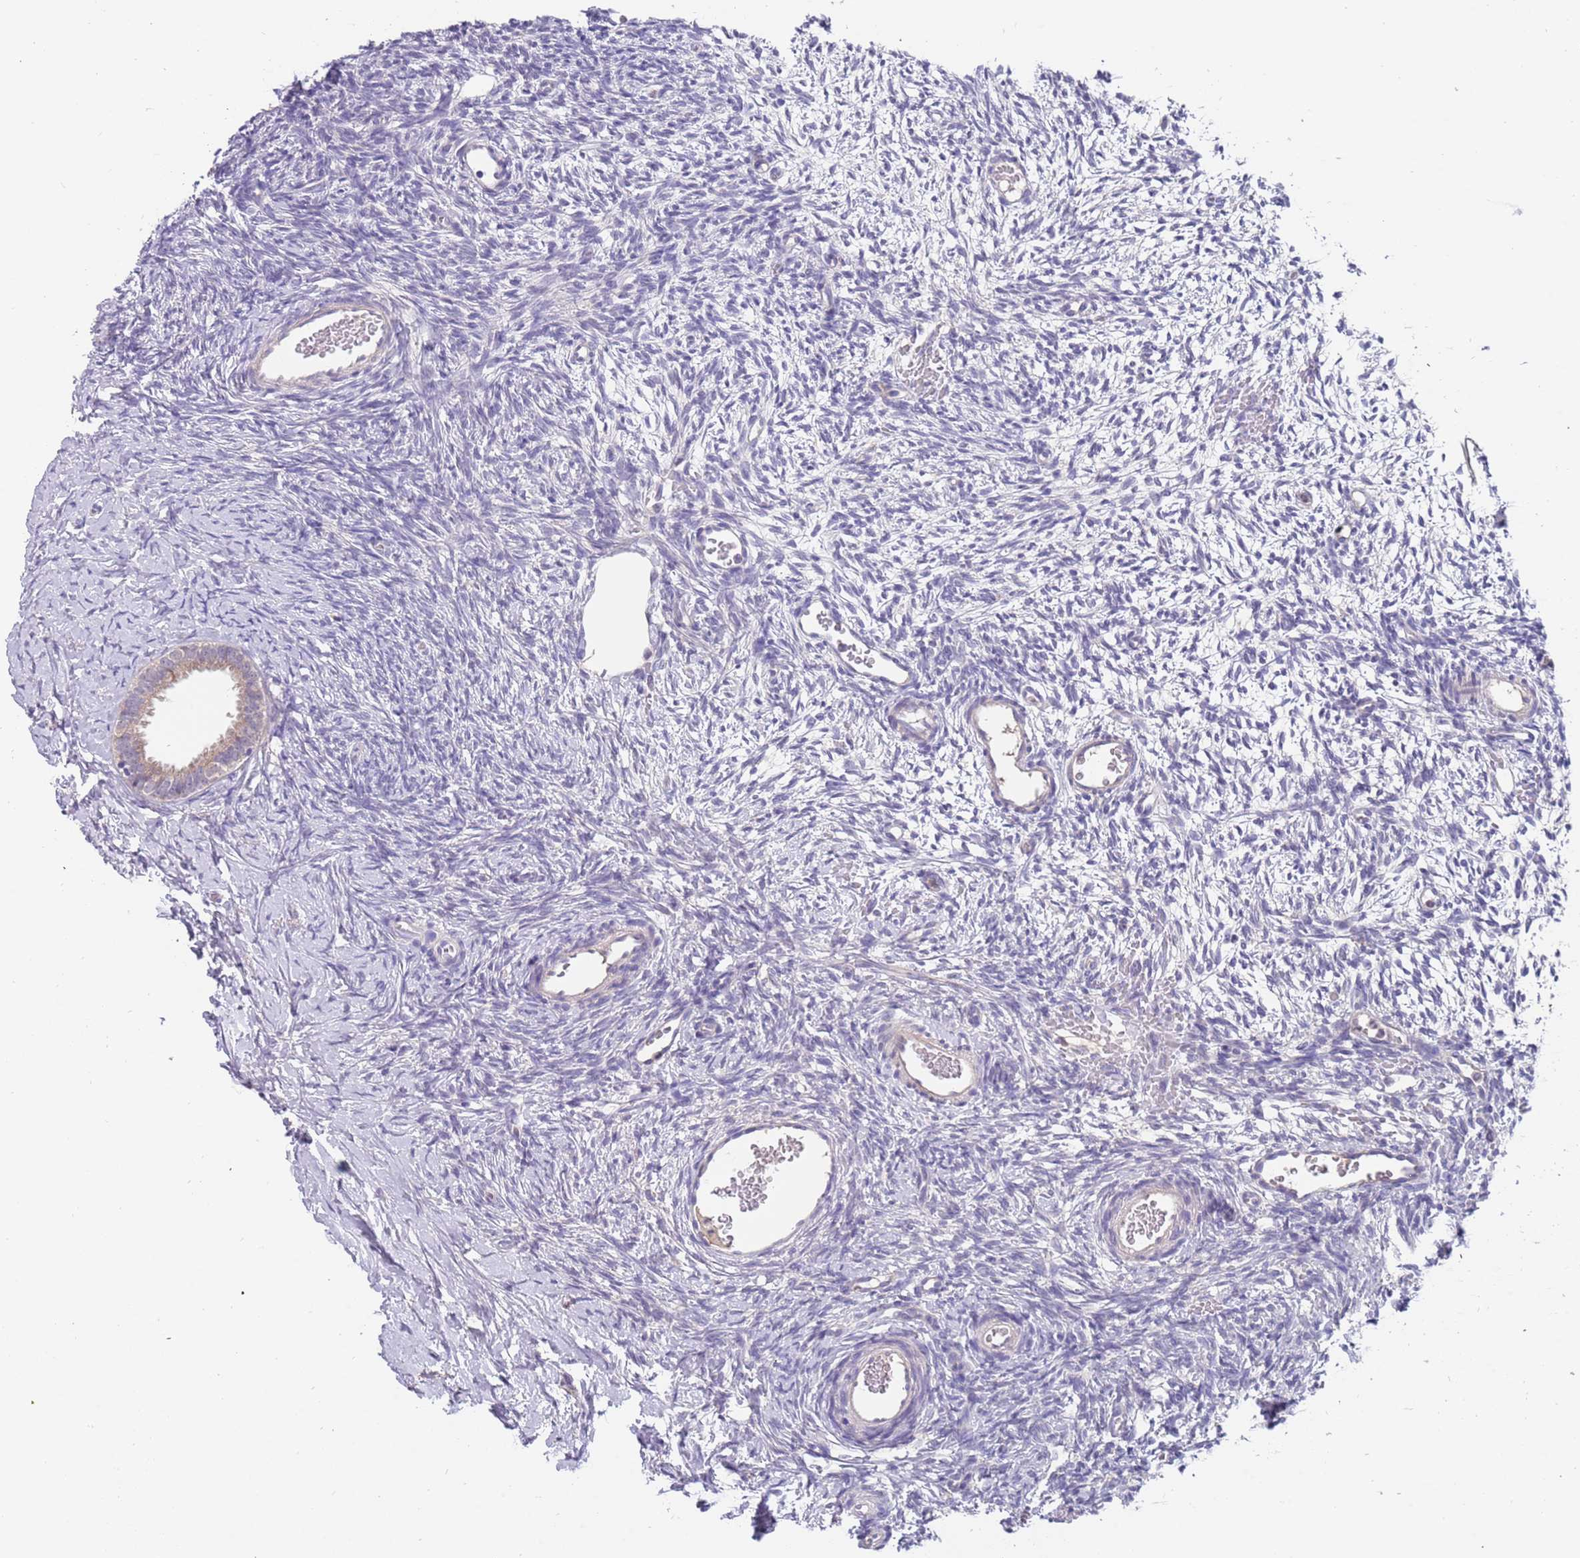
{"staining": {"intensity": "weak", "quantity": "<25%", "location": "cytoplasmic/membranous"}, "tissue": "ovary", "cell_type": "Follicle cells", "image_type": "normal", "snomed": [{"axis": "morphology", "description": "Normal tissue, NOS"}, {"axis": "topography", "description": "Ovary"}], "caption": "Immunohistochemical staining of benign ovary demonstrates no significant positivity in follicle cells. (DAB (3,3'-diaminobenzidine) immunohistochemistry visualized using brightfield microscopy, high magnification).", "gene": "ZNF746", "patient": {"sex": "female", "age": 39}}